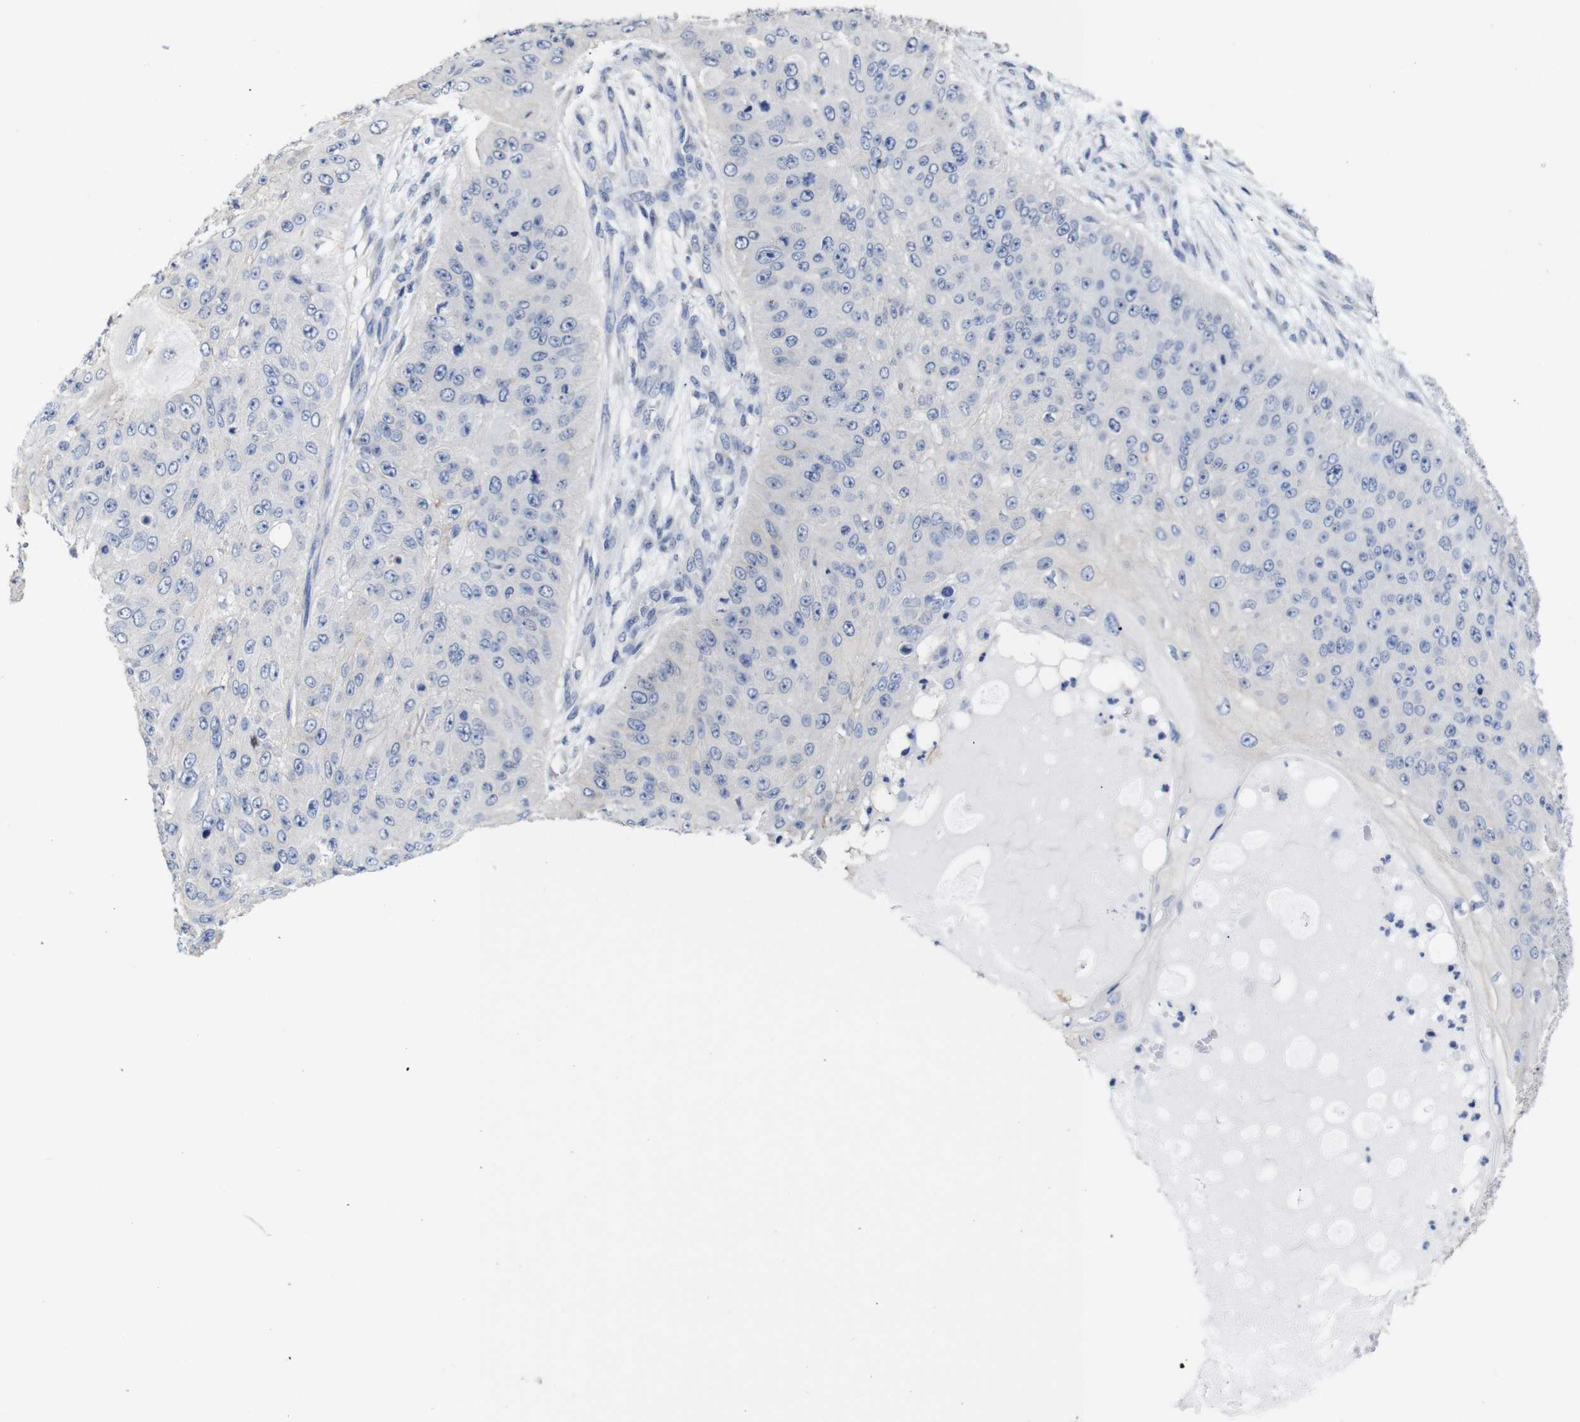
{"staining": {"intensity": "negative", "quantity": "none", "location": "none"}, "tissue": "skin cancer", "cell_type": "Tumor cells", "image_type": "cancer", "snomed": [{"axis": "morphology", "description": "Squamous cell carcinoma, NOS"}, {"axis": "topography", "description": "Skin"}], "caption": "Photomicrograph shows no significant protein expression in tumor cells of skin squamous cell carcinoma.", "gene": "TCEAL9", "patient": {"sex": "female", "age": 80}}